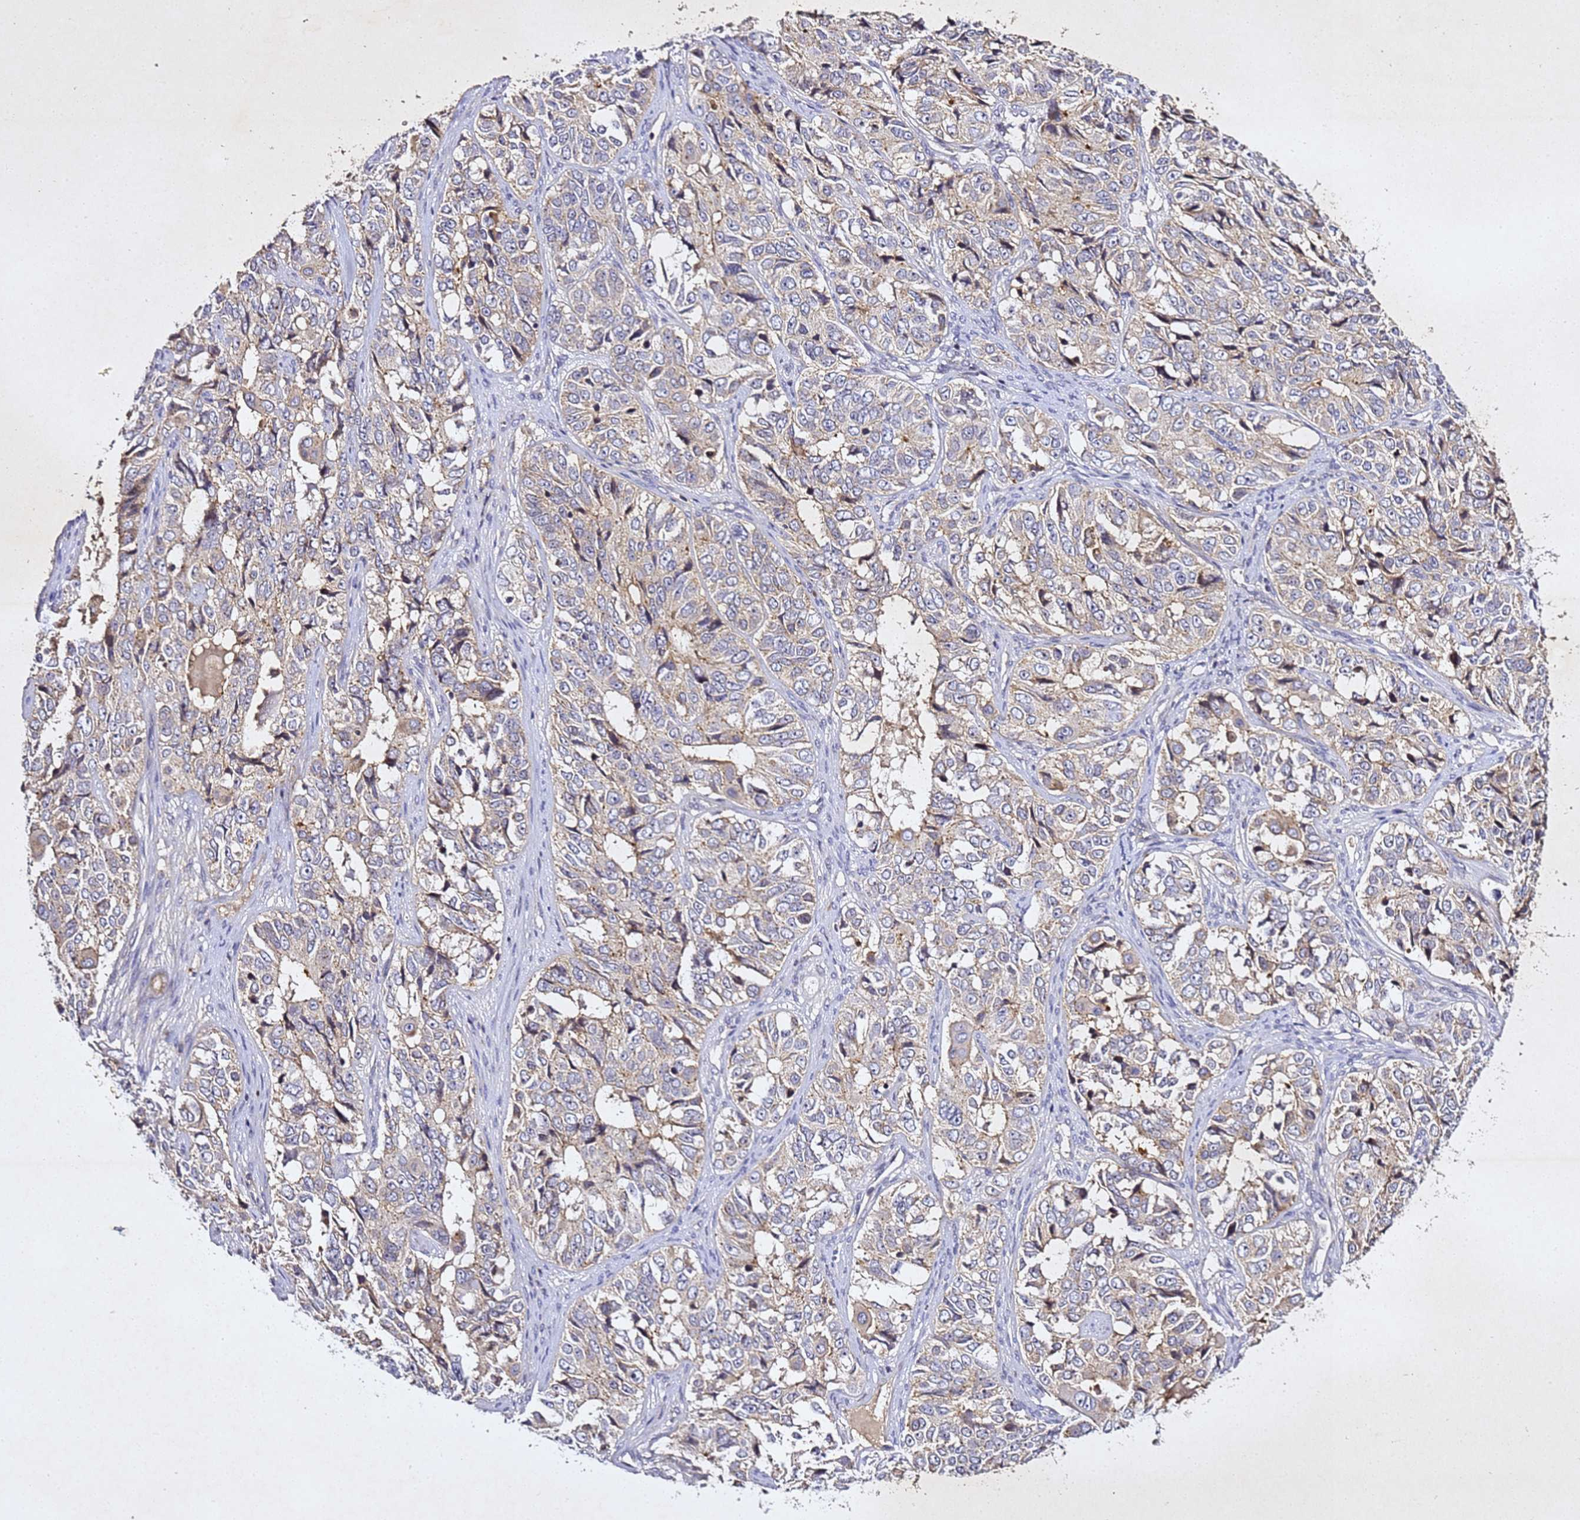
{"staining": {"intensity": "weak", "quantity": "<25%", "location": "cytoplasmic/membranous"}, "tissue": "ovarian cancer", "cell_type": "Tumor cells", "image_type": "cancer", "snomed": [{"axis": "morphology", "description": "Carcinoma, endometroid"}, {"axis": "topography", "description": "Ovary"}], "caption": "IHC of ovarian cancer (endometroid carcinoma) shows no expression in tumor cells.", "gene": "SV2B", "patient": {"sex": "female", "age": 51}}